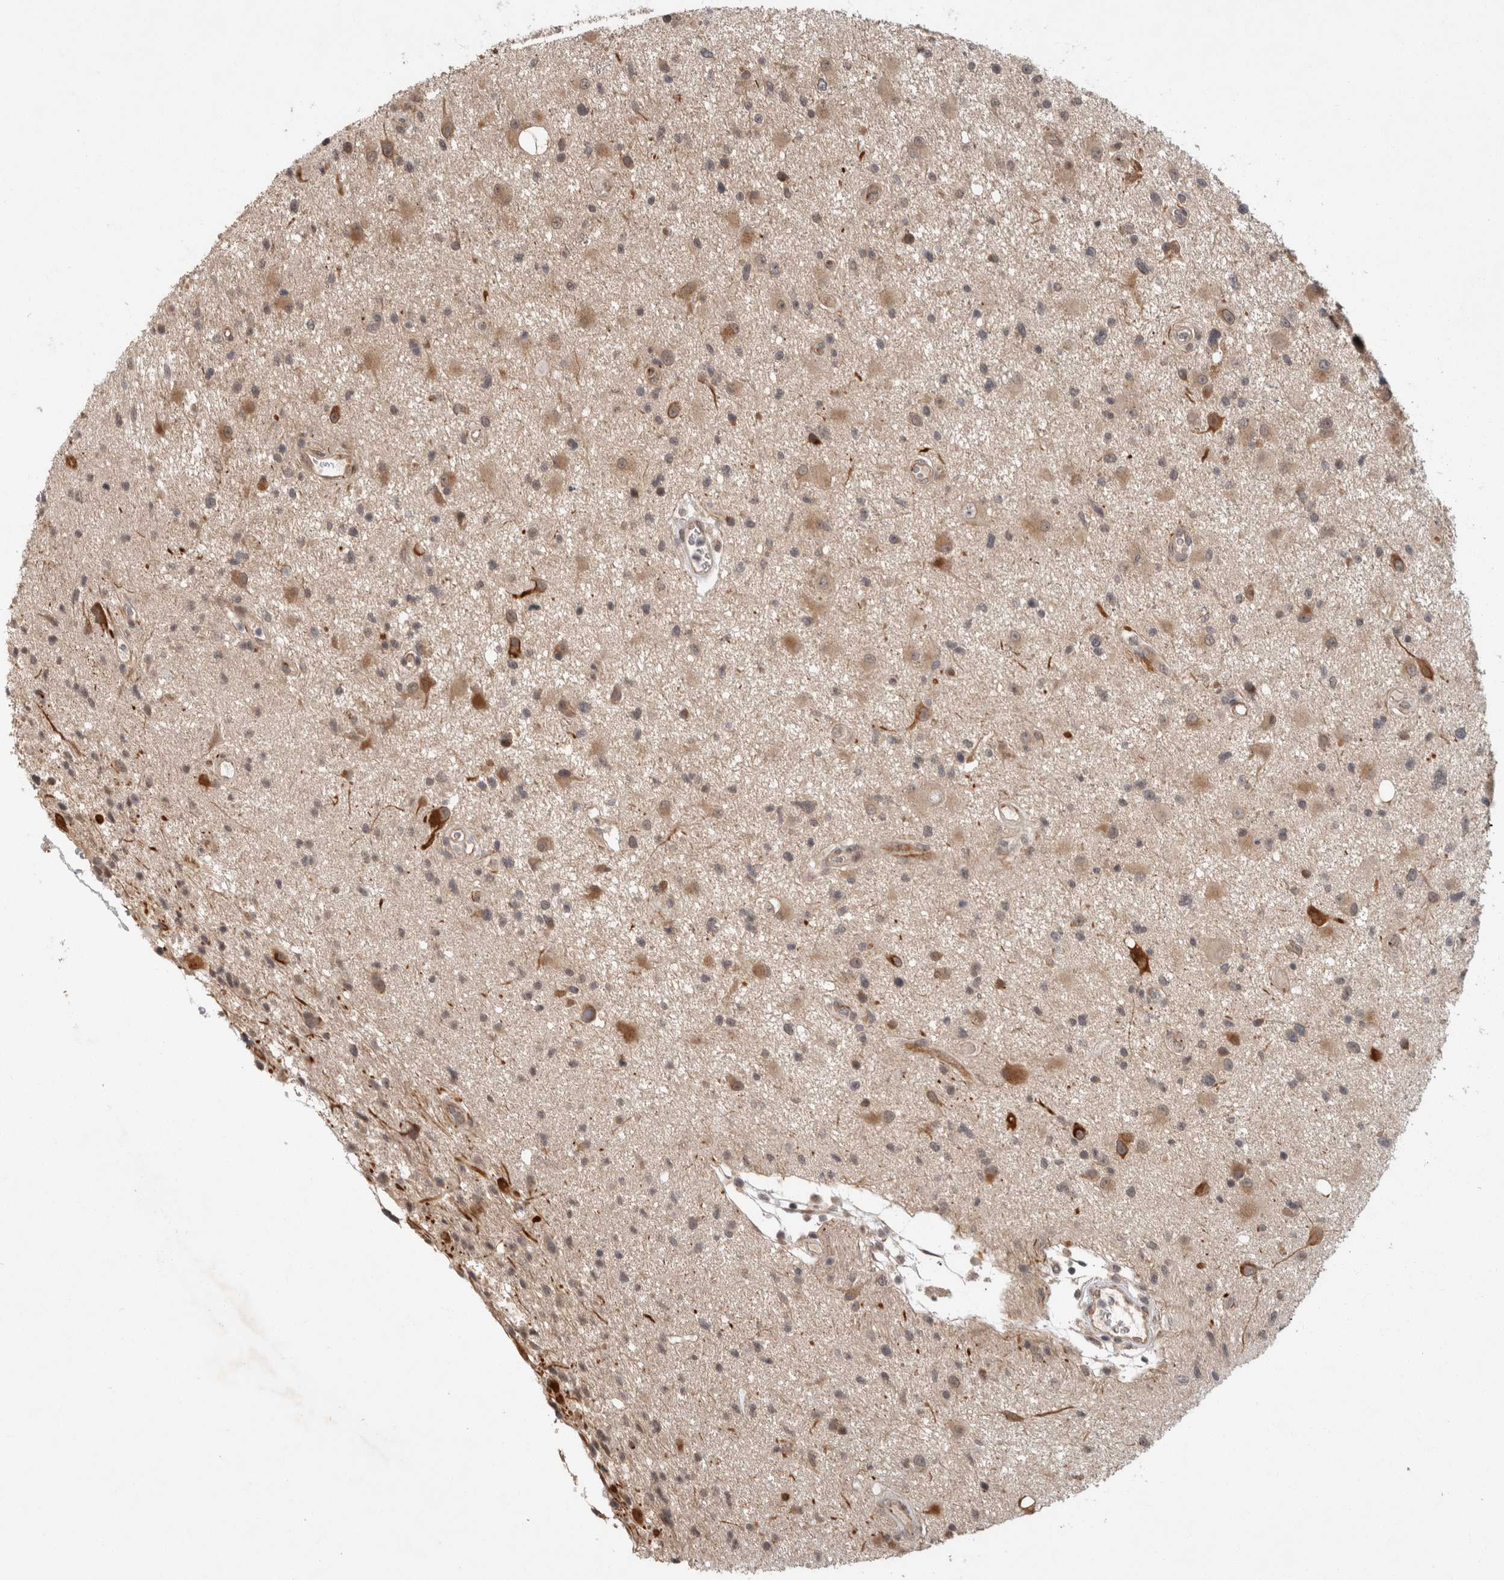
{"staining": {"intensity": "moderate", "quantity": "25%-75%", "location": "cytoplasmic/membranous"}, "tissue": "glioma", "cell_type": "Tumor cells", "image_type": "cancer", "snomed": [{"axis": "morphology", "description": "Glioma, malignant, High grade"}, {"axis": "topography", "description": "Brain"}], "caption": "Malignant high-grade glioma was stained to show a protein in brown. There is medium levels of moderate cytoplasmic/membranous staining in approximately 25%-75% of tumor cells.", "gene": "CRISPLD1", "patient": {"sex": "male", "age": 33}}